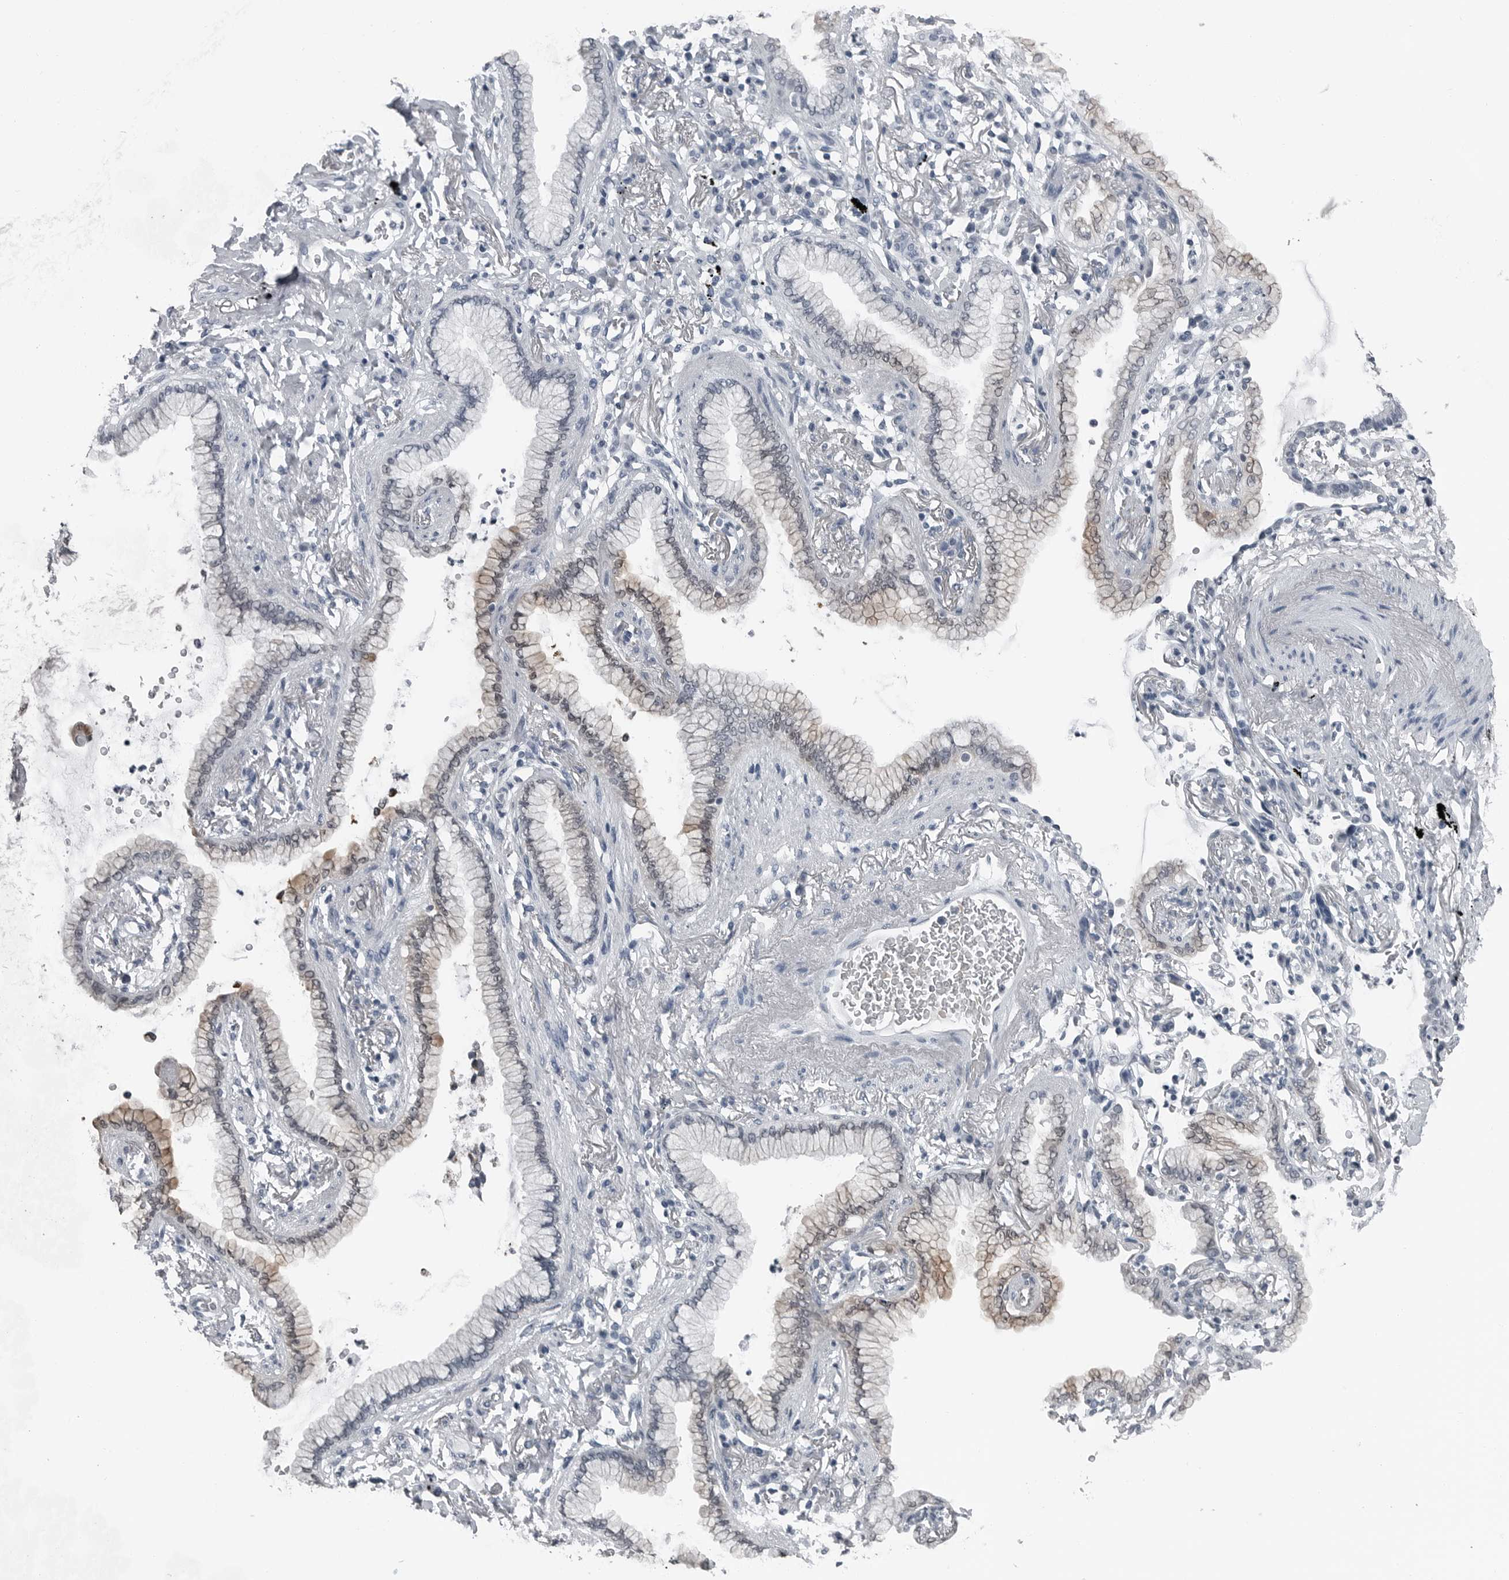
{"staining": {"intensity": "moderate", "quantity": "<25%", "location": "cytoplasmic/membranous"}, "tissue": "lung cancer", "cell_type": "Tumor cells", "image_type": "cancer", "snomed": [{"axis": "morphology", "description": "Adenocarcinoma, NOS"}, {"axis": "topography", "description": "Lung"}], "caption": "This photomicrograph exhibits immunohistochemistry staining of human lung adenocarcinoma, with low moderate cytoplasmic/membranous staining in about <25% of tumor cells.", "gene": "SPINK1", "patient": {"sex": "female", "age": 70}}